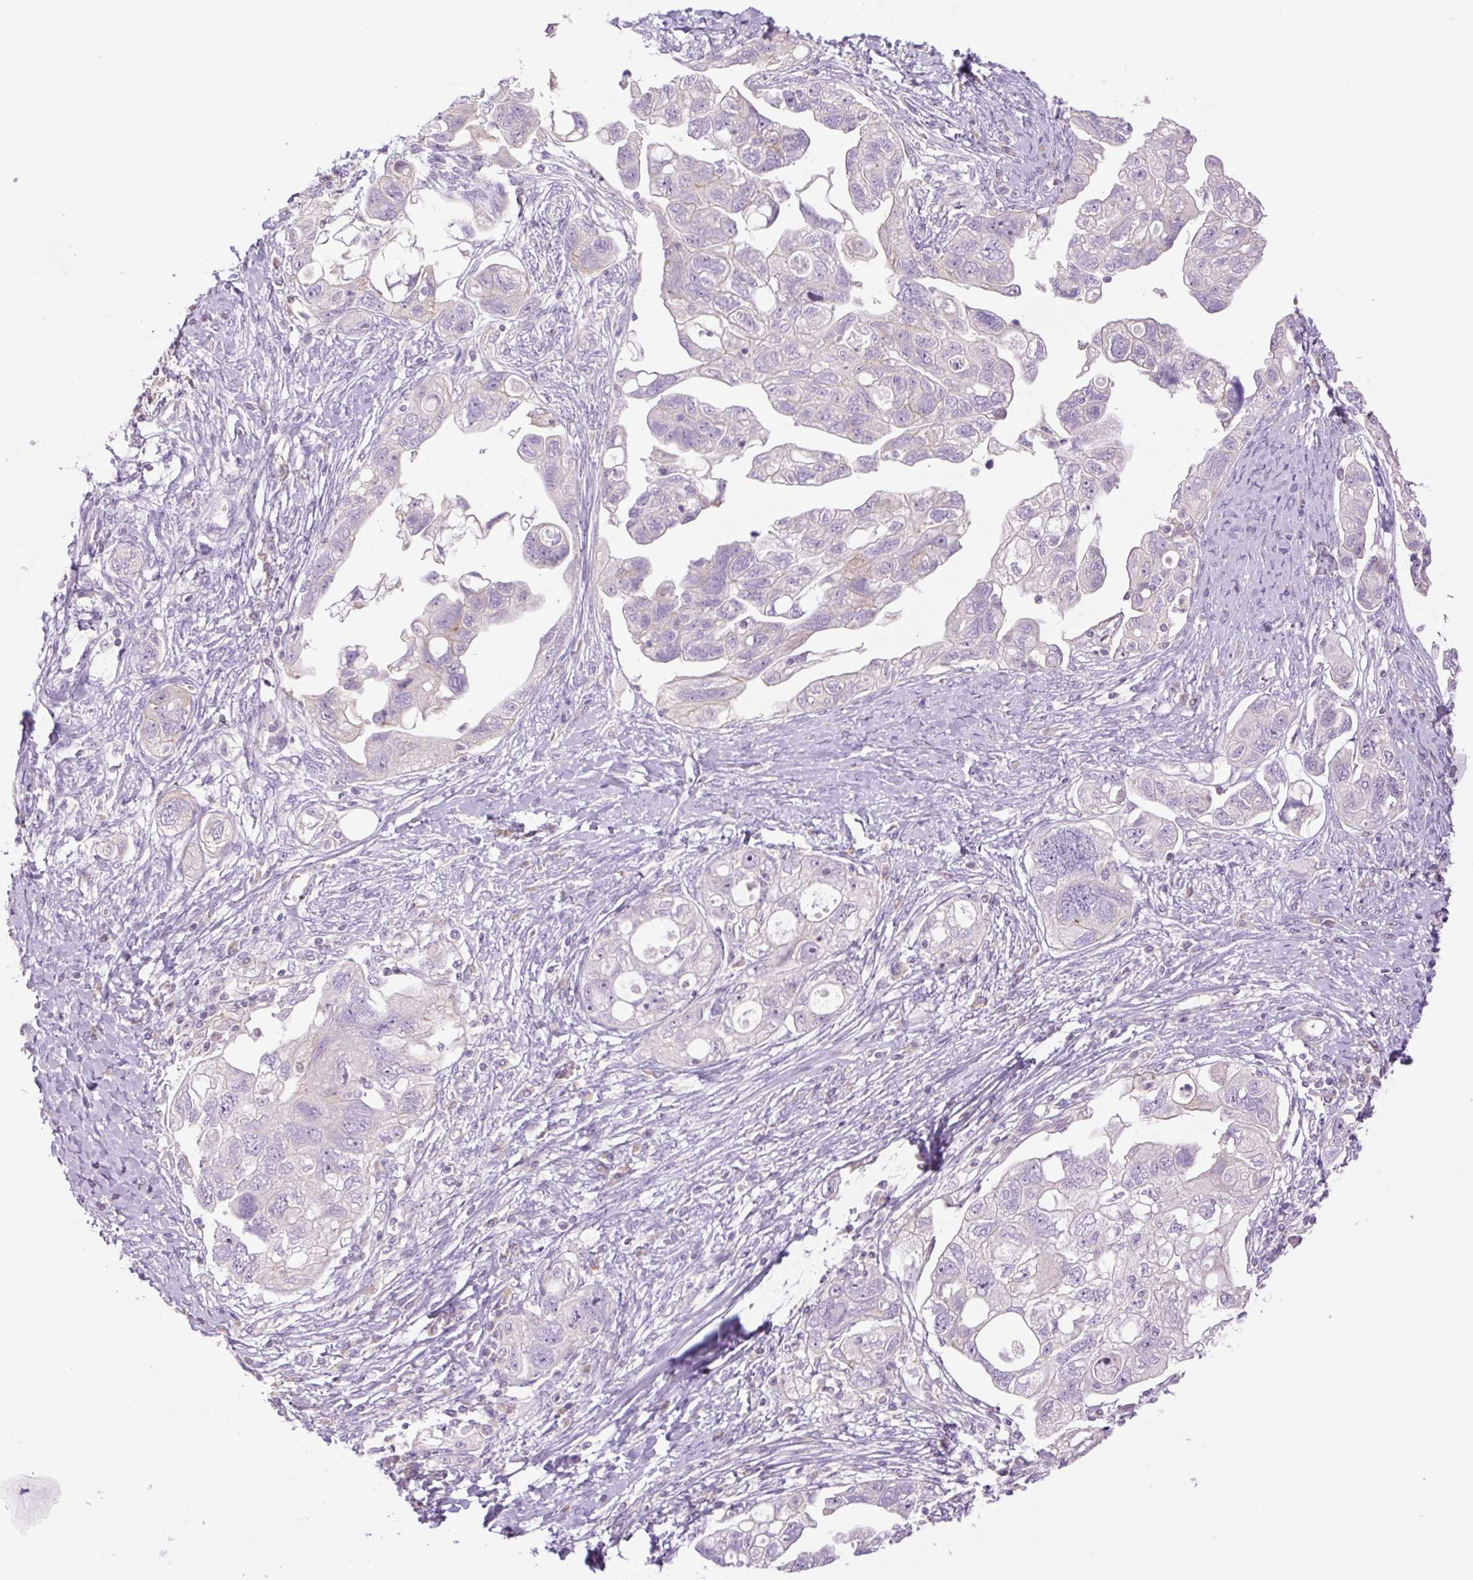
{"staining": {"intensity": "negative", "quantity": "none", "location": "none"}, "tissue": "ovarian cancer", "cell_type": "Tumor cells", "image_type": "cancer", "snomed": [{"axis": "morphology", "description": "Carcinoma, NOS"}, {"axis": "morphology", "description": "Cystadenocarcinoma, serous, NOS"}, {"axis": "topography", "description": "Ovary"}], "caption": "The histopathology image exhibits no staining of tumor cells in serous cystadenocarcinoma (ovarian).", "gene": "GRID2", "patient": {"sex": "female", "age": 69}}